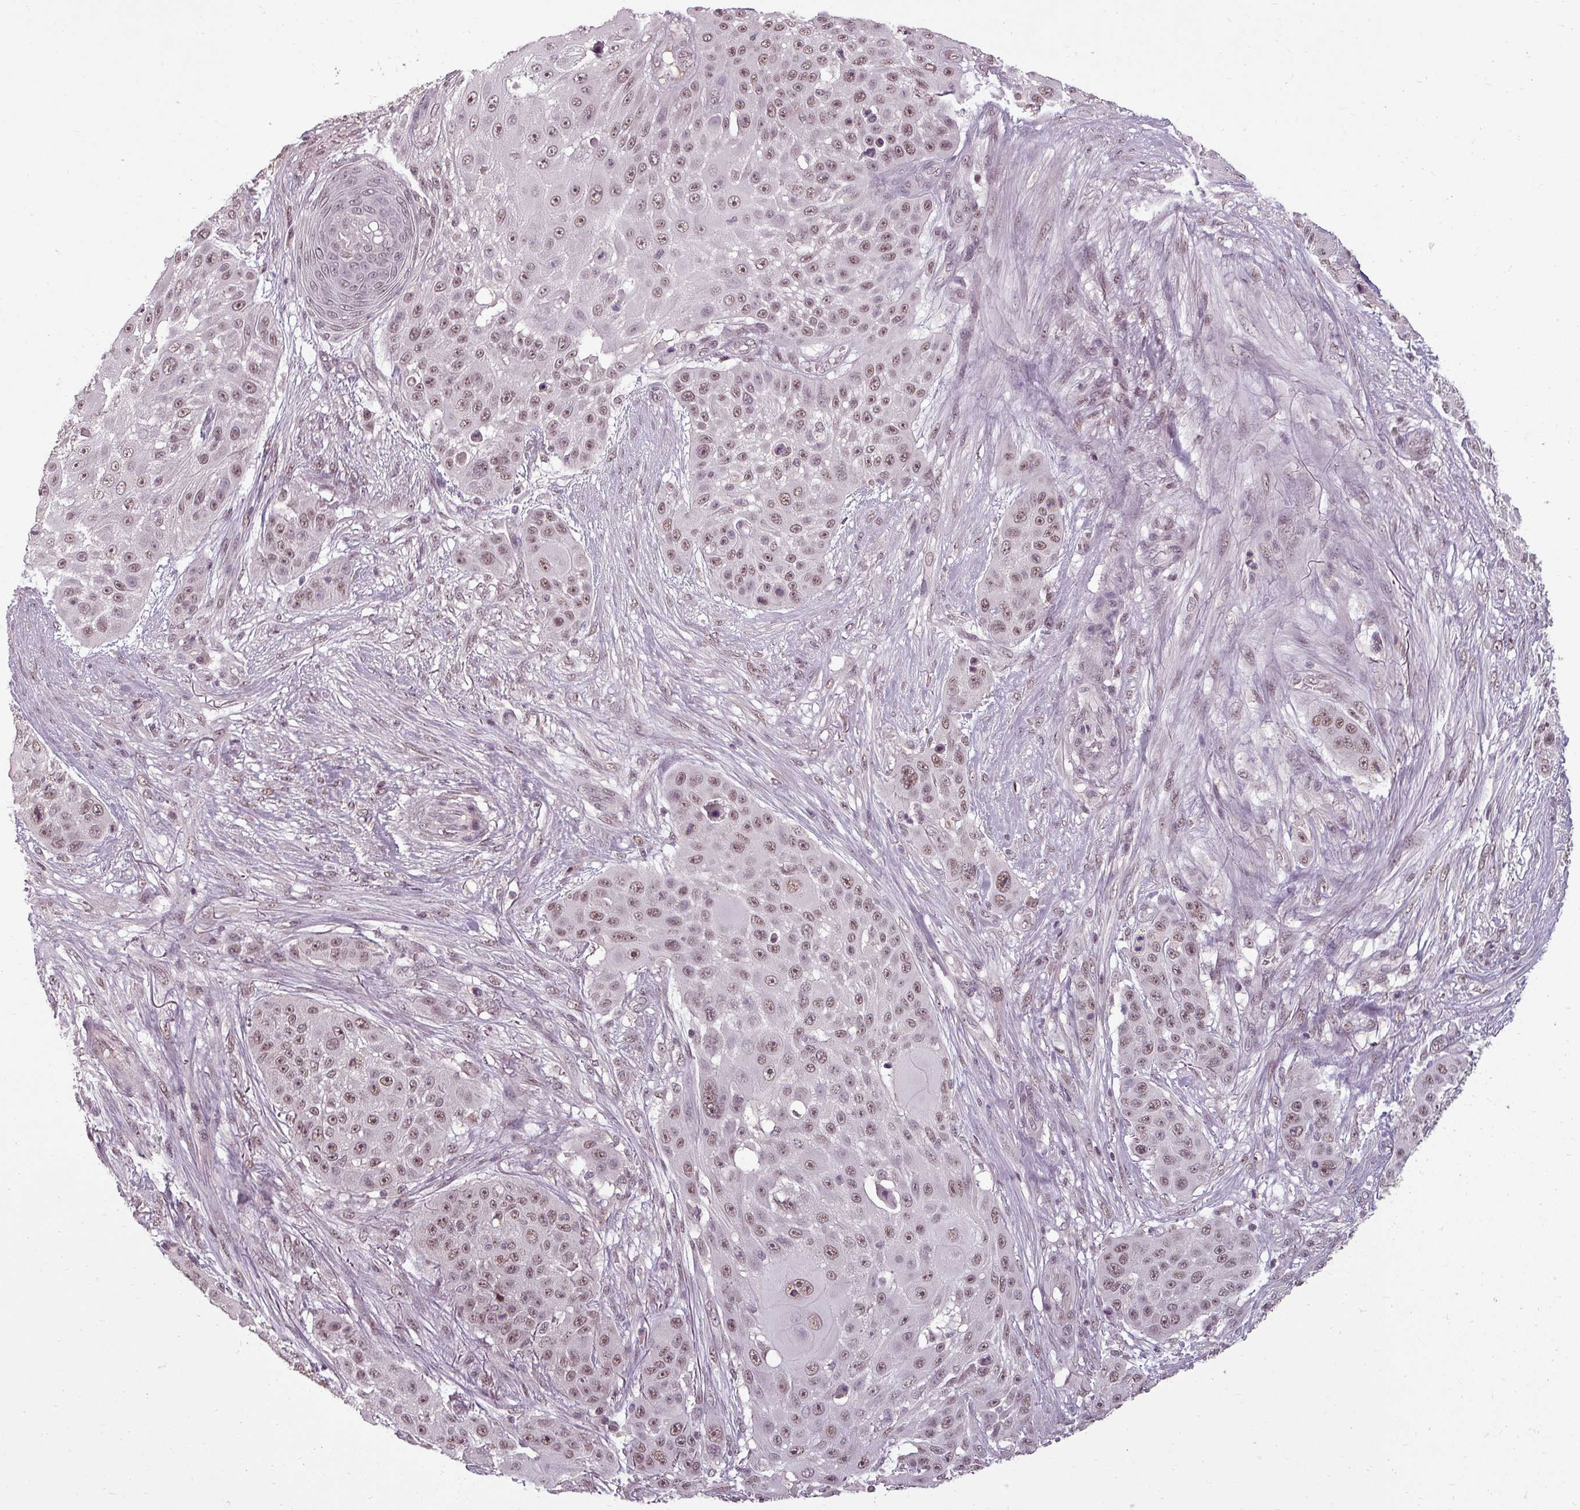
{"staining": {"intensity": "moderate", "quantity": "25%-75%", "location": "nuclear"}, "tissue": "skin cancer", "cell_type": "Tumor cells", "image_type": "cancer", "snomed": [{"axis": "morphology", "description": "Squamous cell carcinoma, NOS"}, {"axis": "topography", "description": "Skin"}], "caption": "Human skin cancer stained for a protein (brown) displays moderate nuclear positive expression in approximately 25%-75% of tumor cells.", "gene": "BCAS3", "patient": {"sex": "female", "age": 86}}